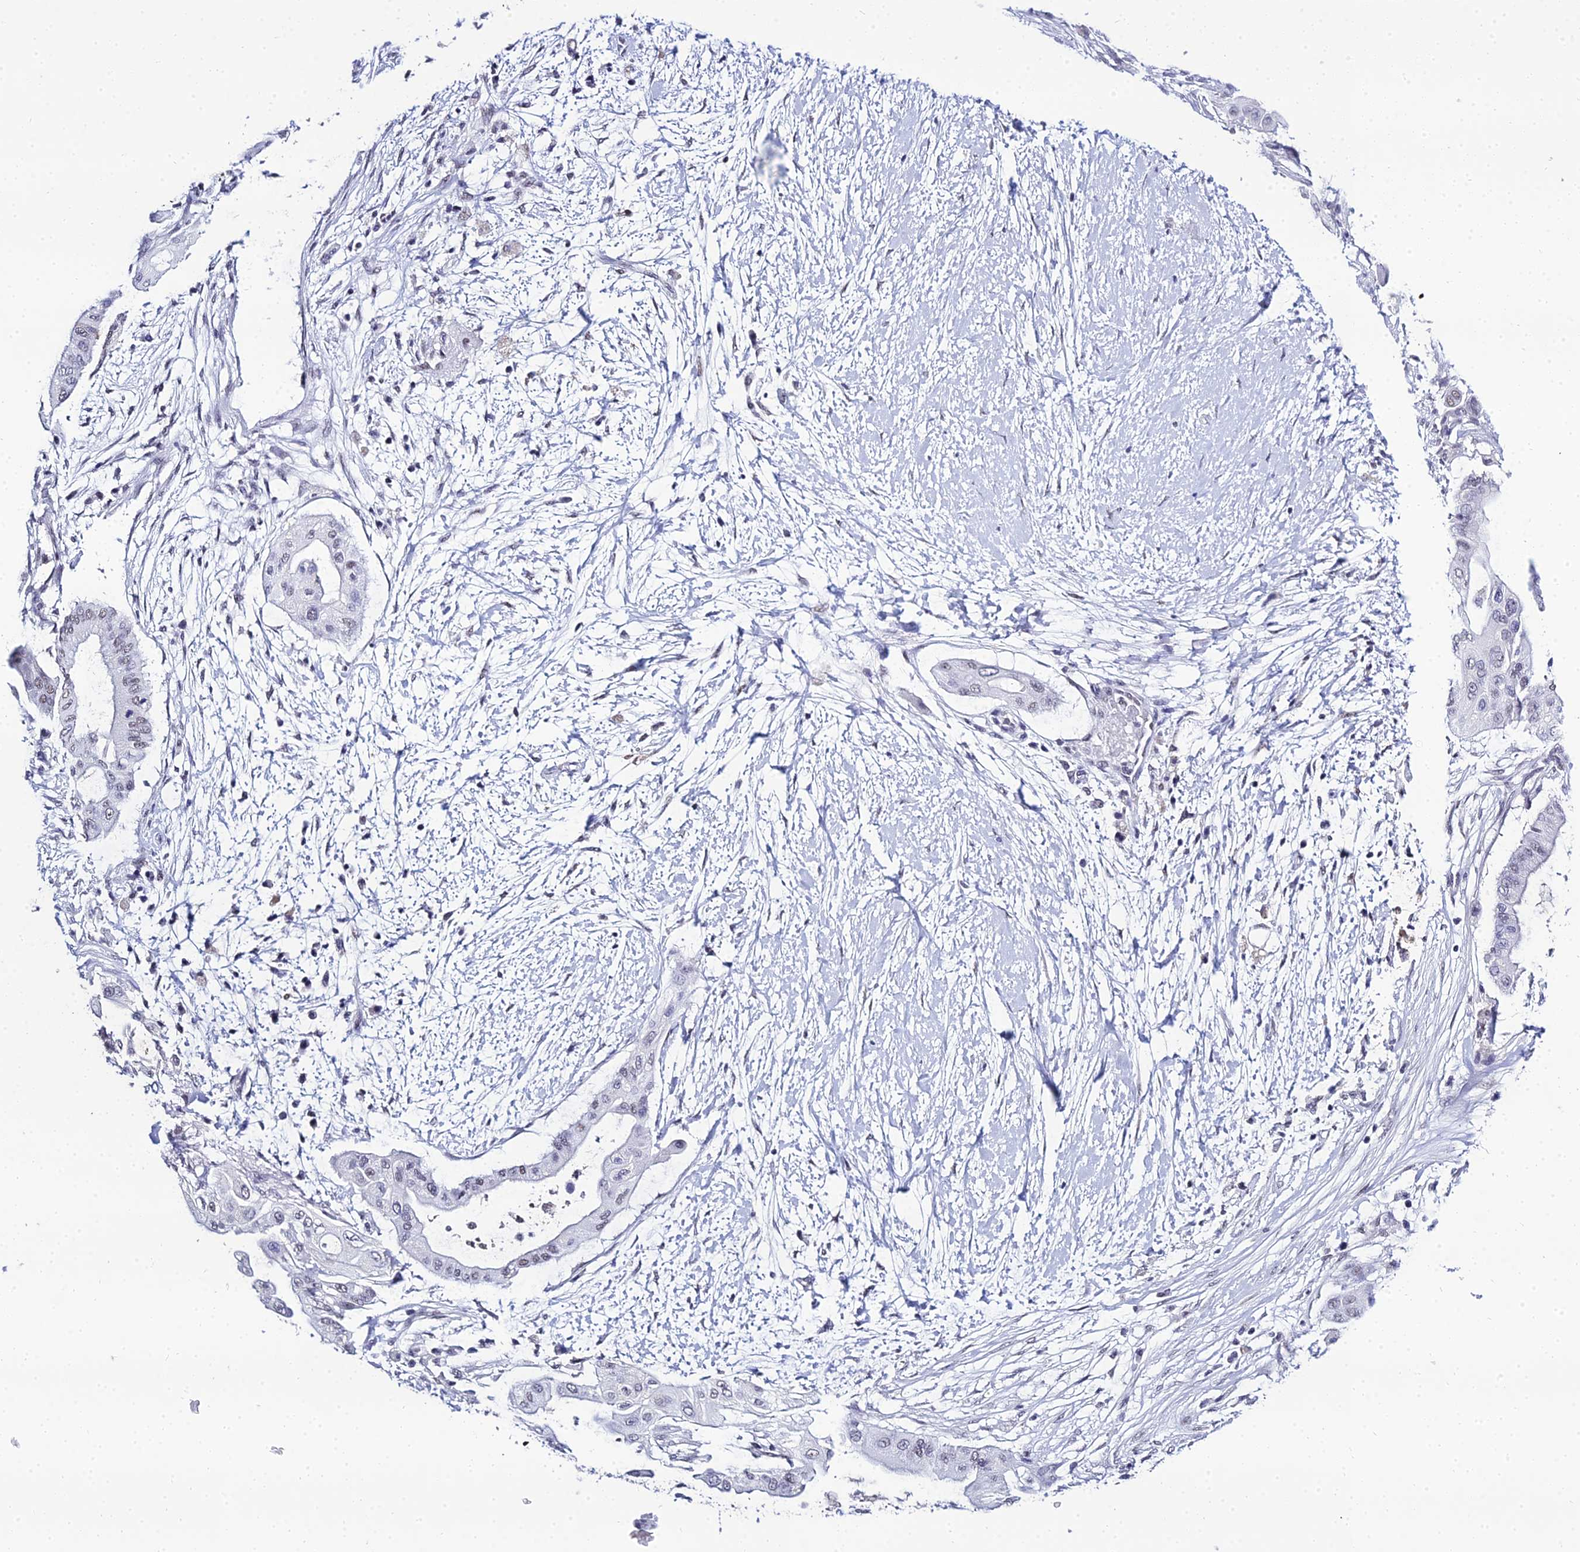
{"staining": {"intensity": "negative", "quantity": "none", "location": "none"}, "tissue": "pancreatic cancer", "cell_type": "Tumor cells", "image_type": "cancer", "snomed": [{"axis": "morphology", "description": "Adenocarcinoma, NOS"}, {"axis": "topography", "description": "Pancreas"}], "caption": "Immunohistochemistry of human pancreatic cancer (adenocarcinoma) displays no positivity in tumor cells.", "gene": "PPP4R2", "patient": {"sex": "male", "age": 68}}